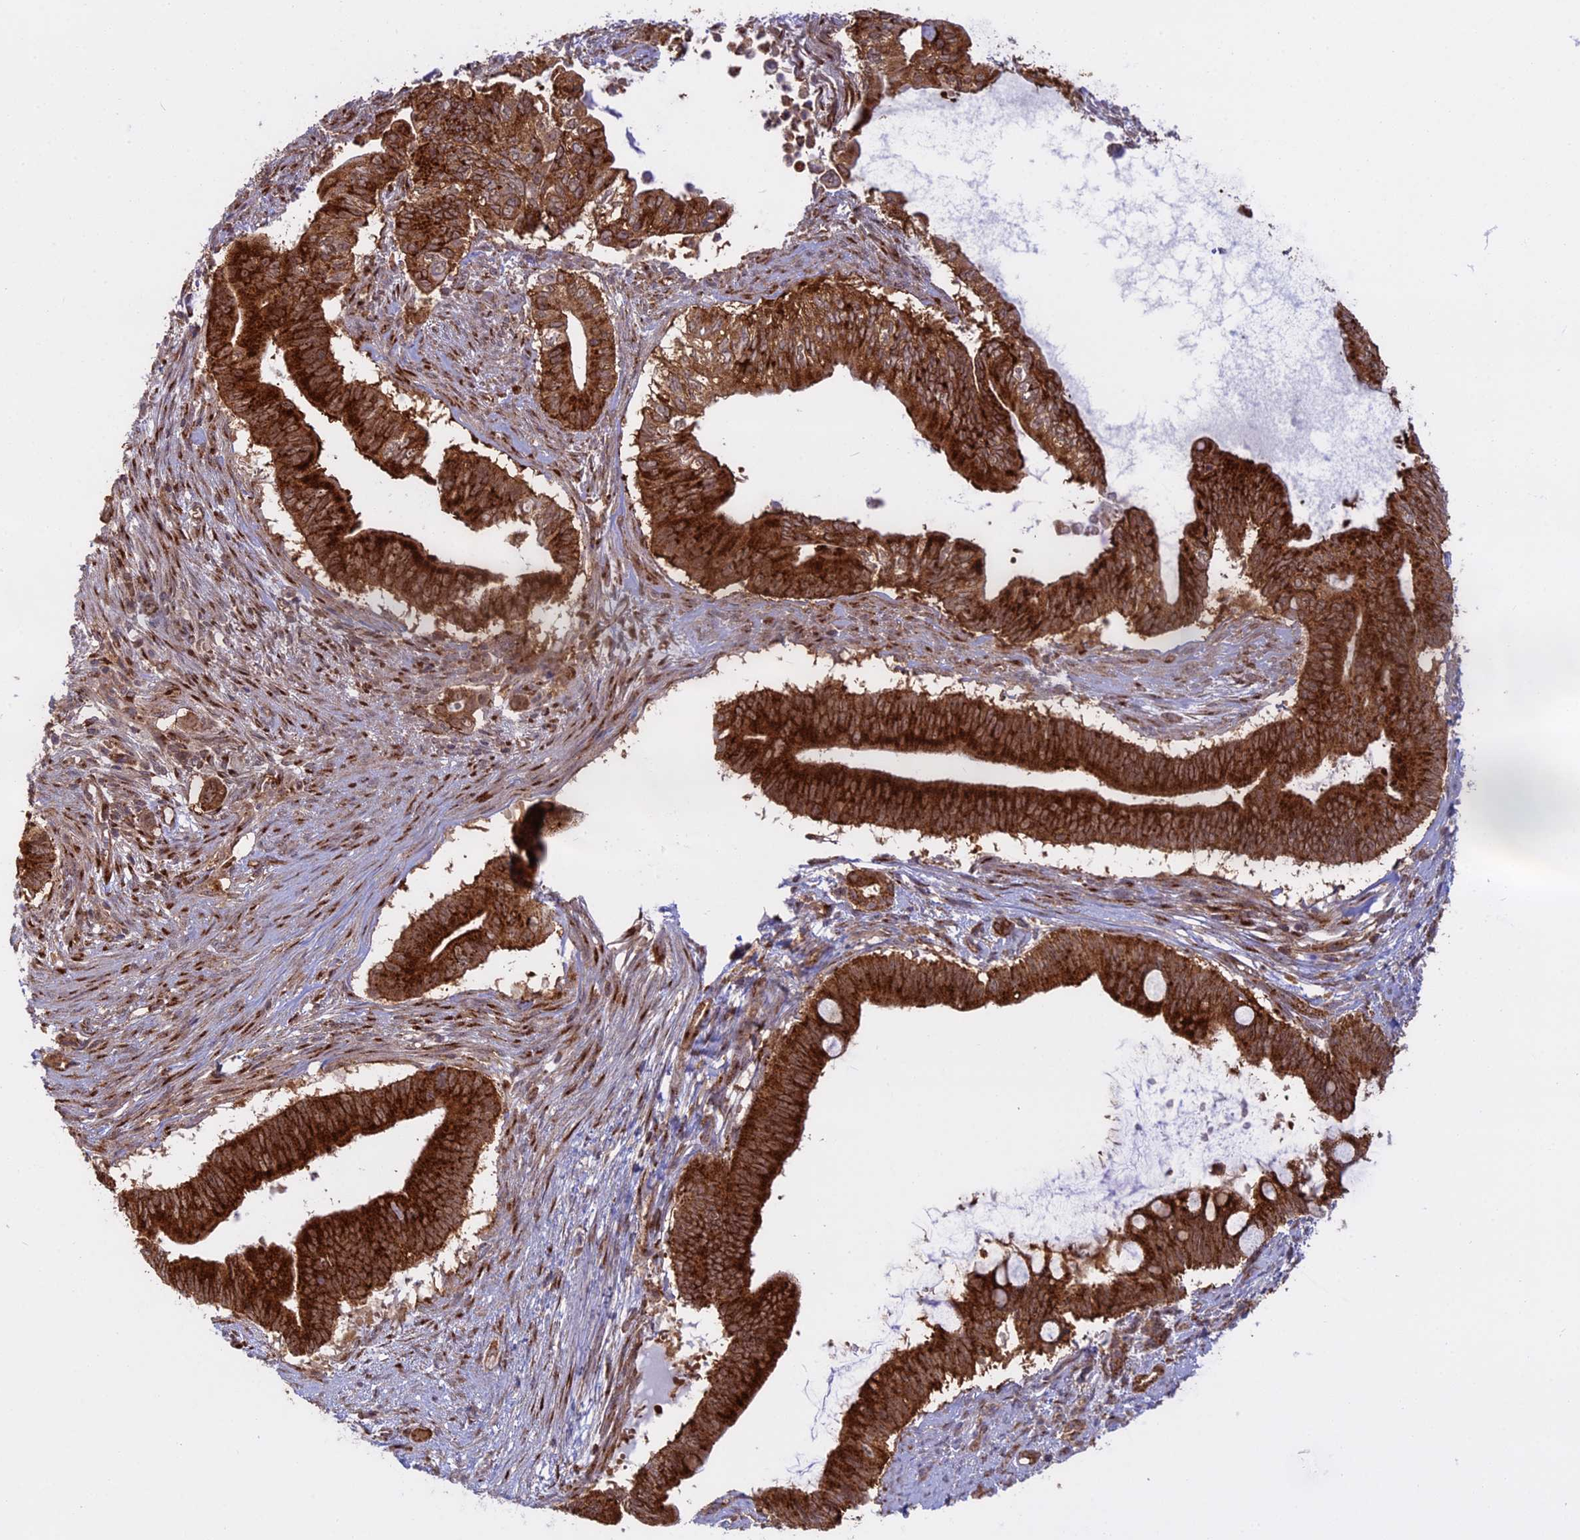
{"staining": {"intensity": "strong", "quantity": ">75%", "location": "cytoplasmic/membranous"}, "tissue": "pancreatic cancer", "cell_type": "Tumor cells", "image_type": "cancer", "snomed": [{"axis": "morphology", "description": "Adenocarcinoma, NOS"}, {"axis": "topography", "description": "Pancreas"}], "caption": "The photomicrograph demonstrates staining of pancreatic adenocarcinoma, revealing strong cytoplasmic/membranous protein positivity (brown color) within tumor cells.", "gene": "CLINT1", "patient": {"sex": "male", "age": 68}}